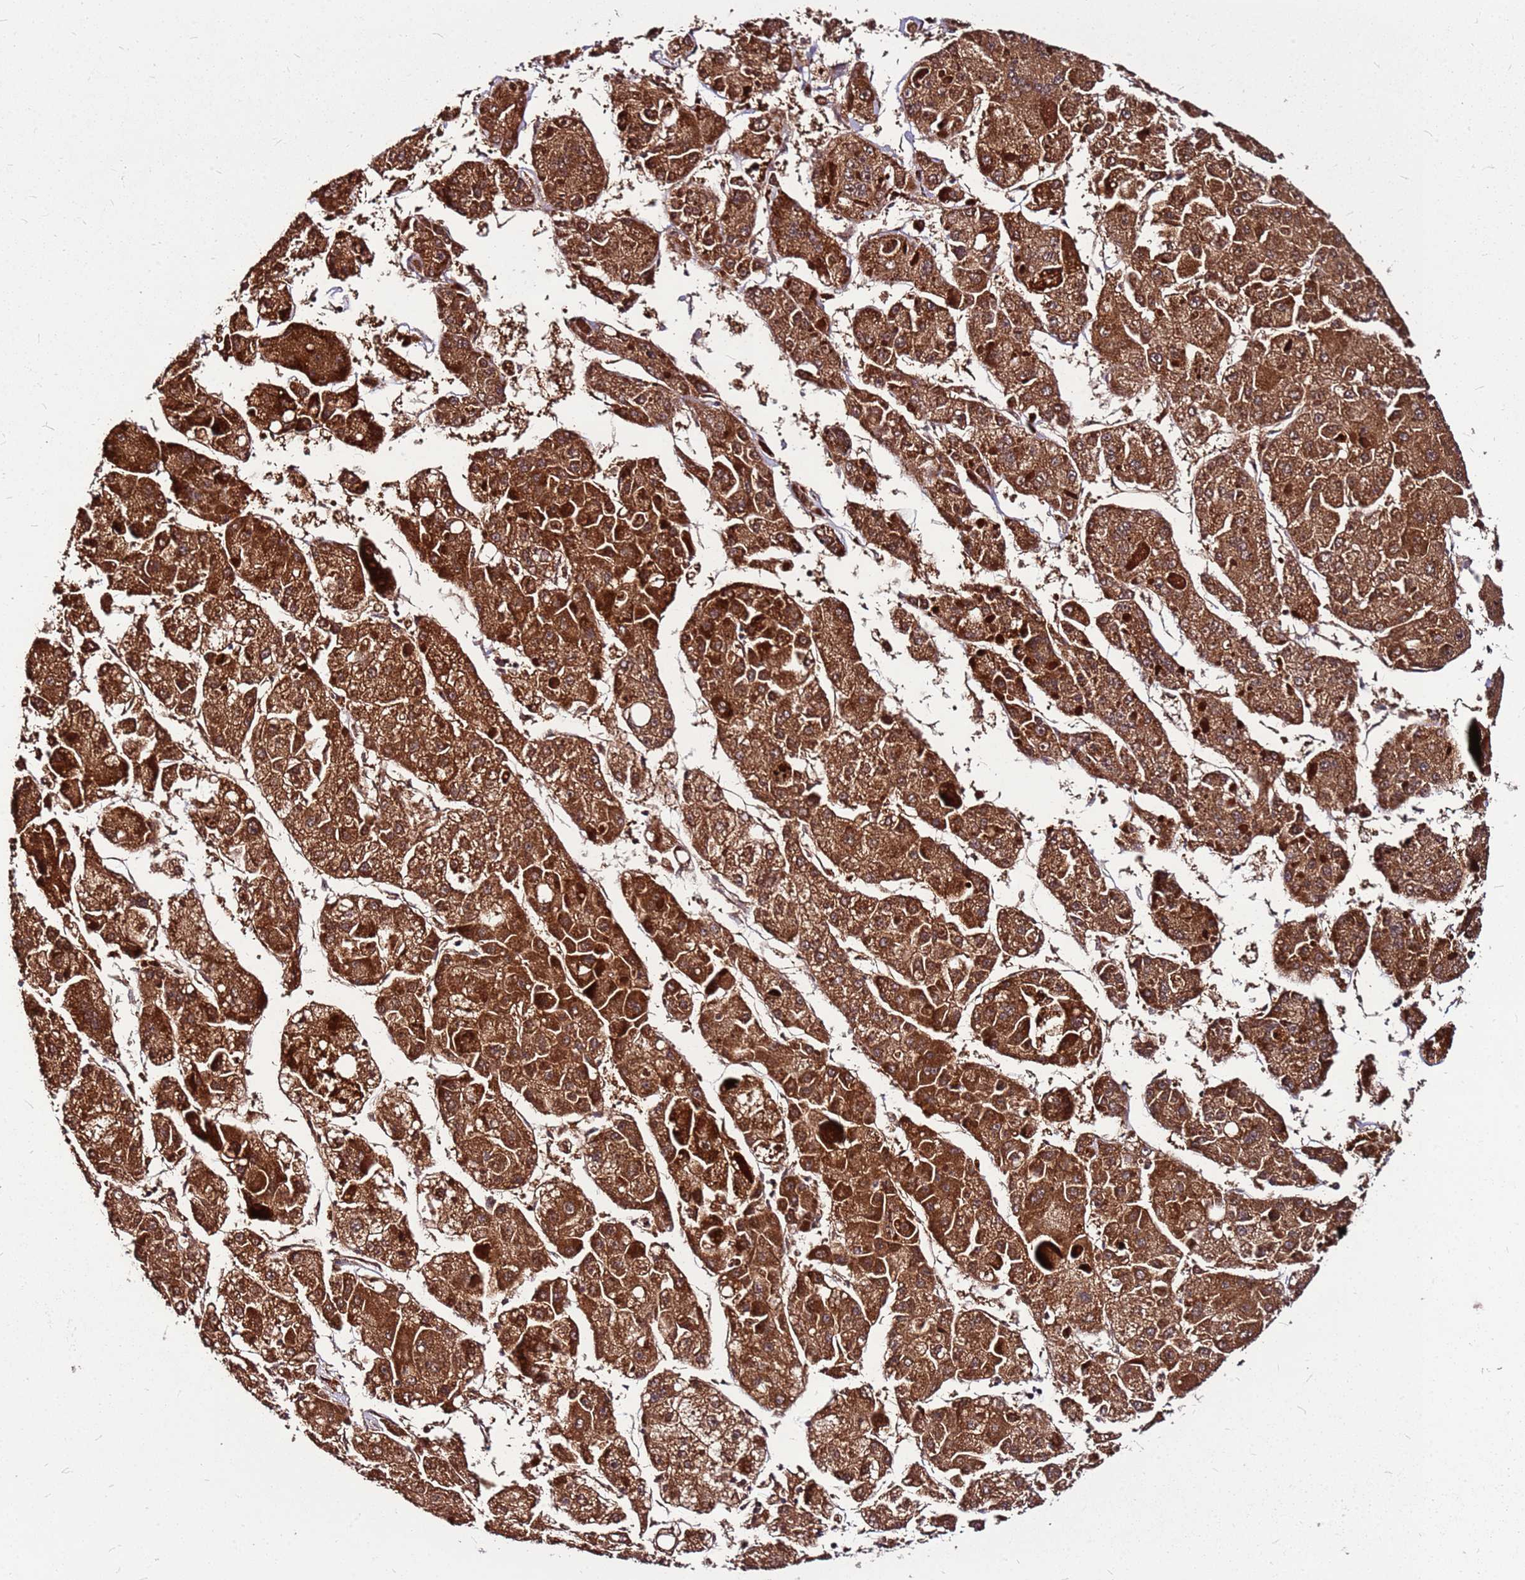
{"staining": {"intensity": "strong", "quantity": ">75%", "location": "cytoplasmic/membranous"}, "tissue": "liver cancer", "cell_type": "Tumor cells", "image_type": "cancer", "snomed": [{"axis": "morphology", "description": "Carcinoma, Hepatocellular, NOS"}, {"axis": "topography", "description": "Liver"}], "caption": "IHC micrograph of human liver hepatocellular carcinoma stained for a protein (brown), which reveals high levels of strong cytoplasmic/membranous positivity in about >75% of tumor cells.", "gene": "LYPLAL1", "patient": {"sex": "female", "age": 73}}